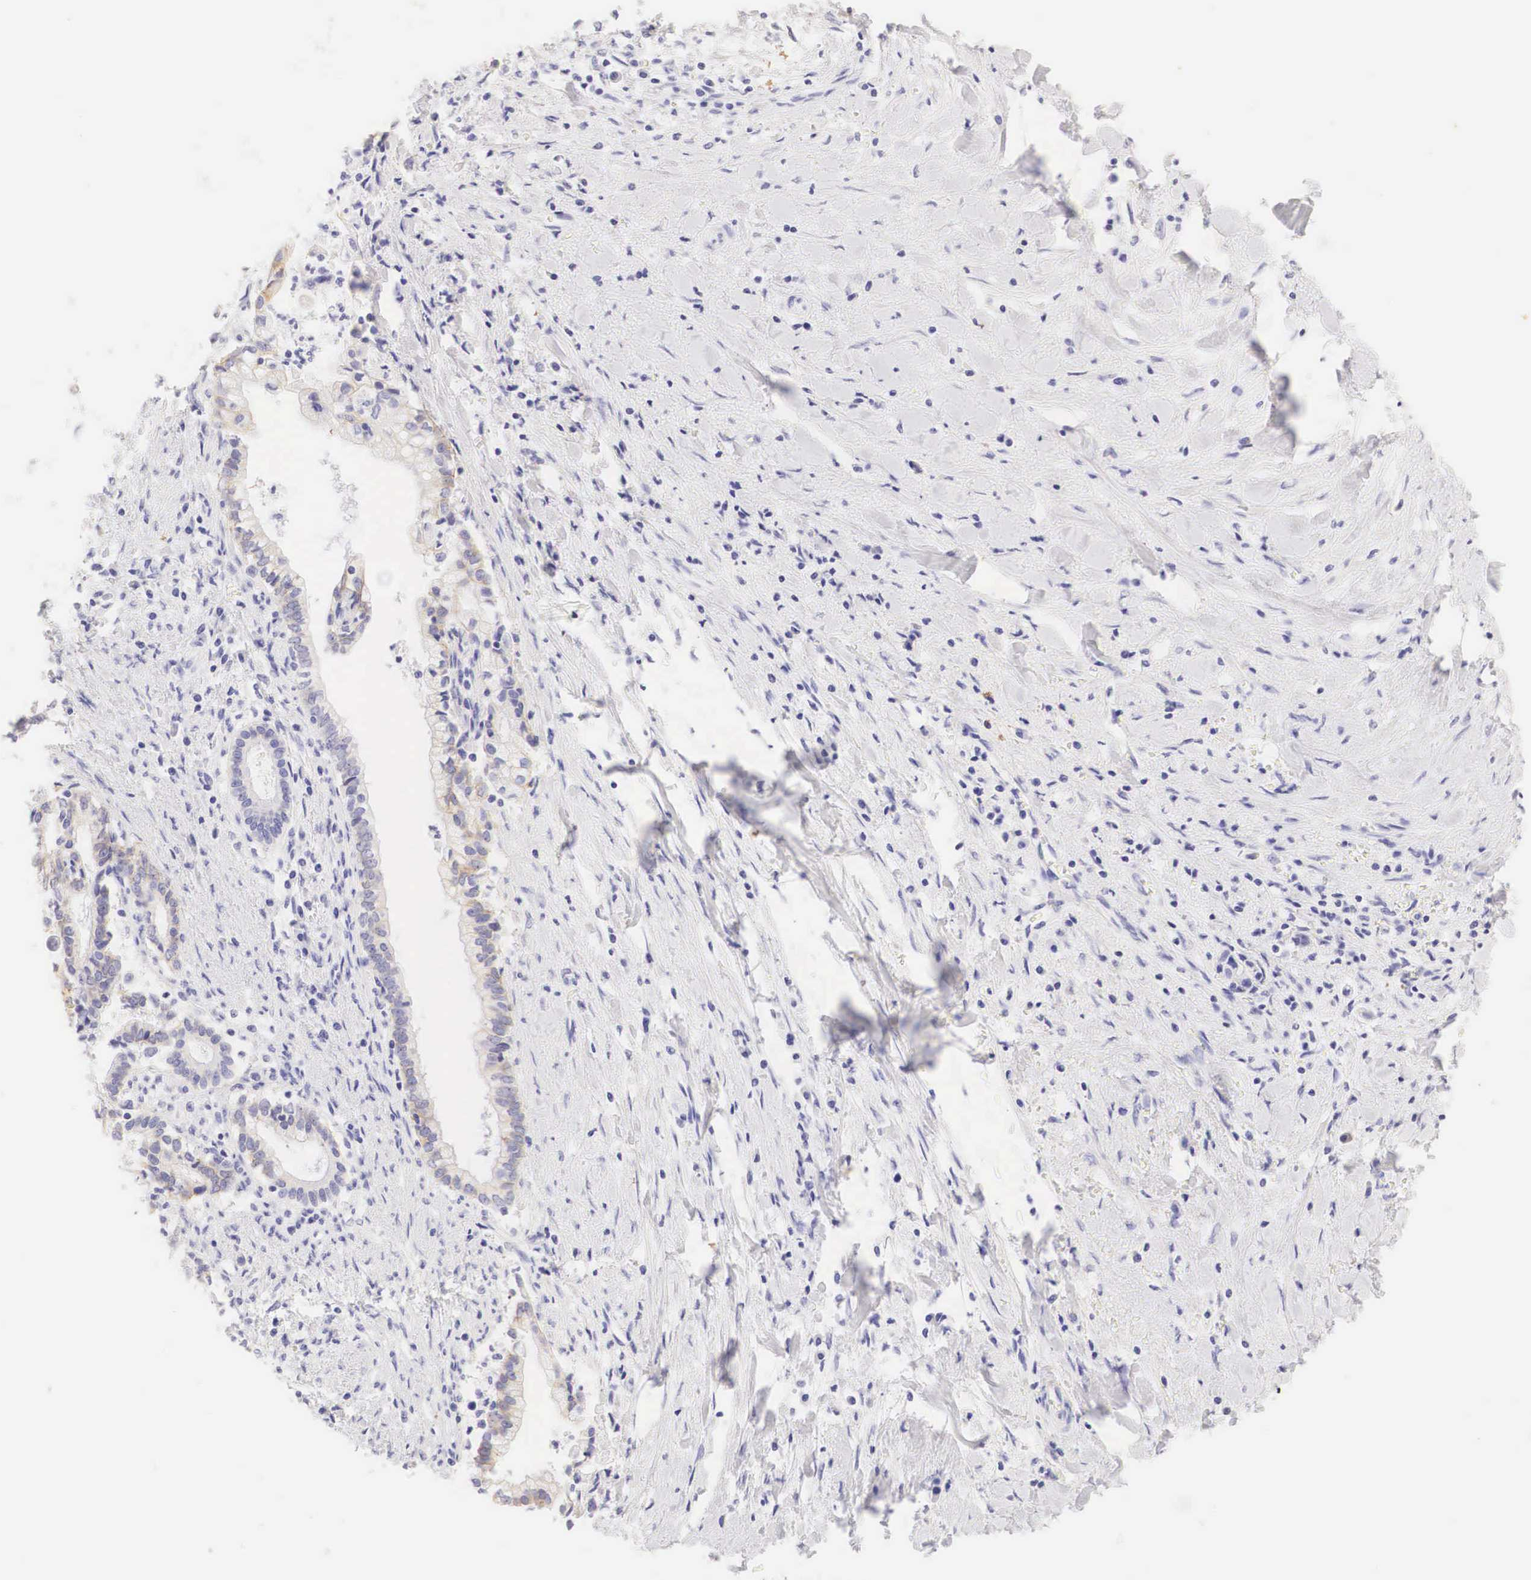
{"staining": {"intensity": "moderate", "quantity": "<25%", "location": "cytoplasmic/membranous"}, "tissue": "liver cancer", "cell_type": "Tumor cells", "image_type": "cancer", "snomed": [{"axis": "morphology", "description": "Cholangiocarcinoma"}, {"axis": "topography", "description": "Liver"}], "caption": "Immunohistochemistry (DAB) staining of human liver cancer (cholangiocarcinoma) displays moderate cytoplasmic/membranous protein expression in approximately <25% of tumor cells.", "gene": "ERBB2", "patient": {"sex": "male", "age": 57}}